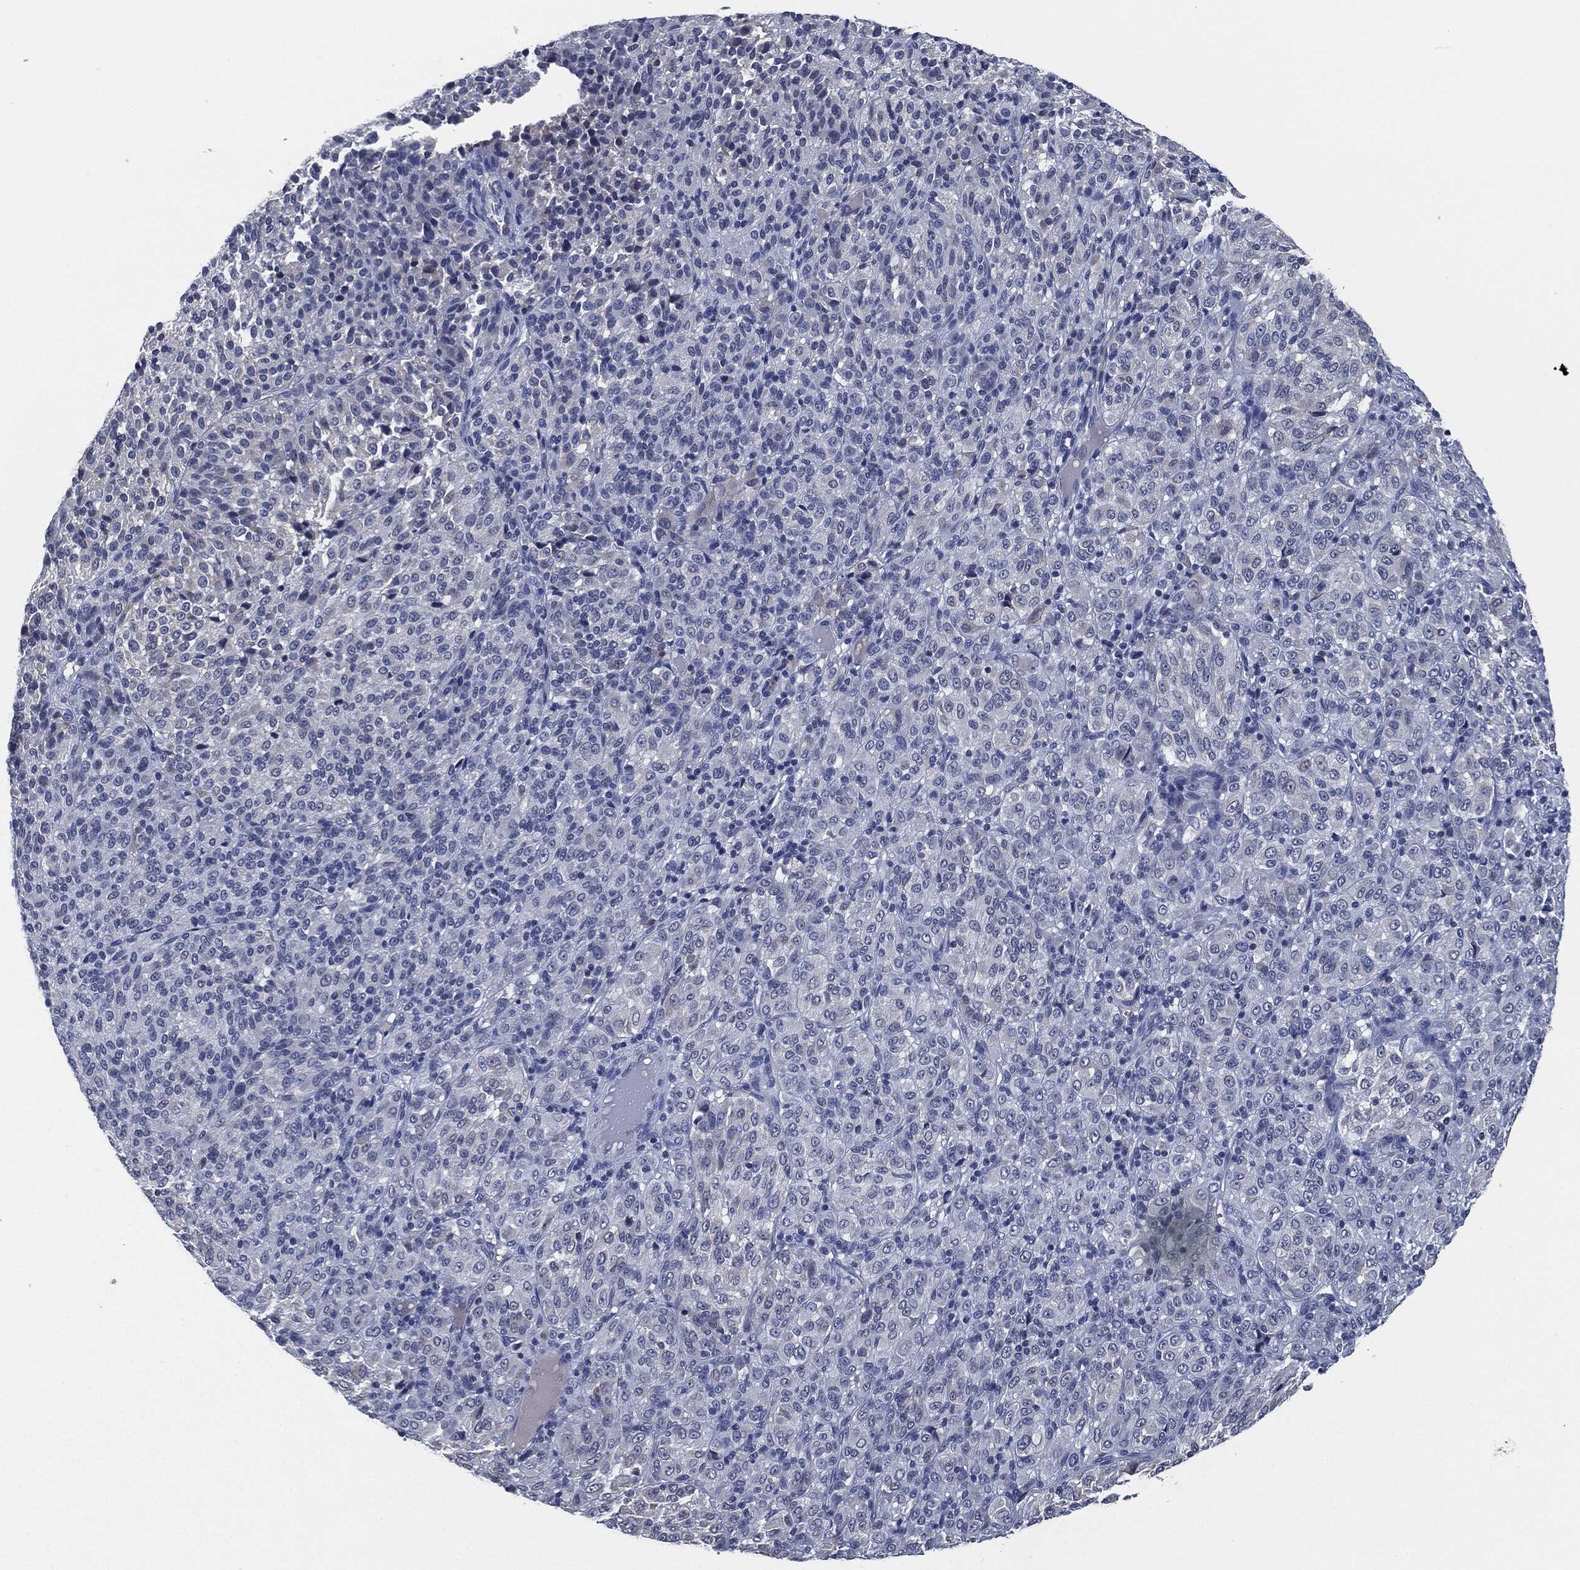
{"staining": {"intensity": "negative", "quantity": "none", "location": "none"}, "tissue": "melanoma", "cell_type": "Tumor cells", "image_type": "cancer", "snomed": [{"axis": "morphology", "description": "Malignant melanoma, Metastatic site"}, {"axis": "topography", "description": "Brain"}], "caption": "Immunohistochemistry (IHC) micrograph of human malignant melanoma (metastatic site) stained for a protein (brown), which exhibits no positivity in tumor cells. (Brightfield microscopy of DAB (3,3'-diaminobenzidine) immunohistochemistry at high magnification).", "gene": "IL2RG", "patient": {"sex": "female", "age": 56}}